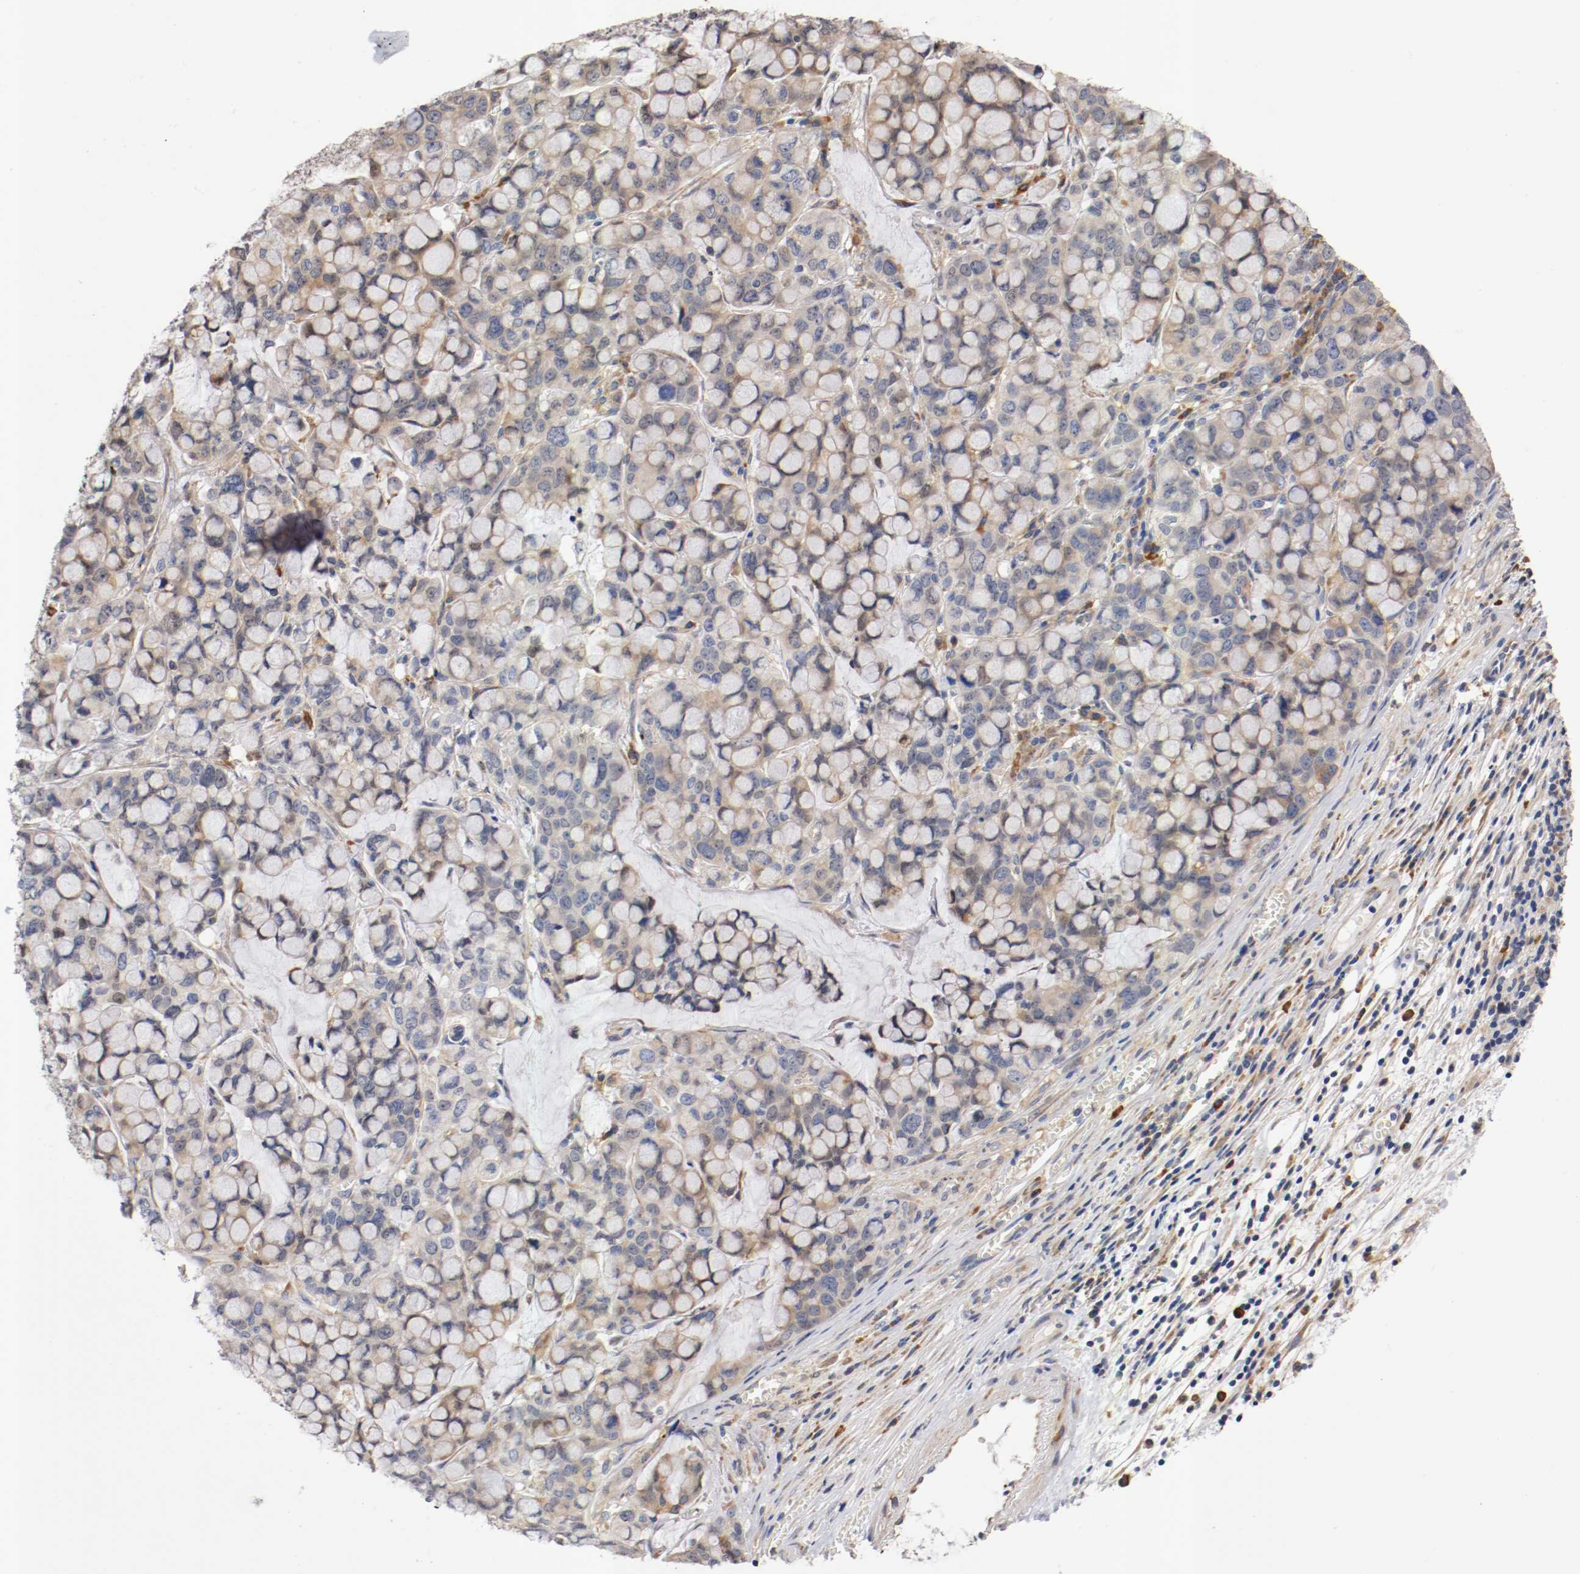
{"staining": {"intensity": "weak", "quantity": ">75%", "location": "cytoplasmic/membranous"}, "tissue": "stomach cancer", "cell_type": "Tumor cells", "image_type": "cancer", "snomed": [{"axis": "morphology", "description": "Adenocarcinoma, NOS"}, {"axis": "topography", "description": "Stomach, lower"}], "caption": "DAB (3,3'-diaminobenzidine) immunohistochemical staining of stomach cancer (adenocarcinoma) demonstrates weak cytoplasmic/membranous protein staining in approximately >75% of tumor cells. Ihc stains the protein in brown and the nuclei are stained blue.", "gene": "TNFSF13", "patient": {"sex": "male", "age": 84}}